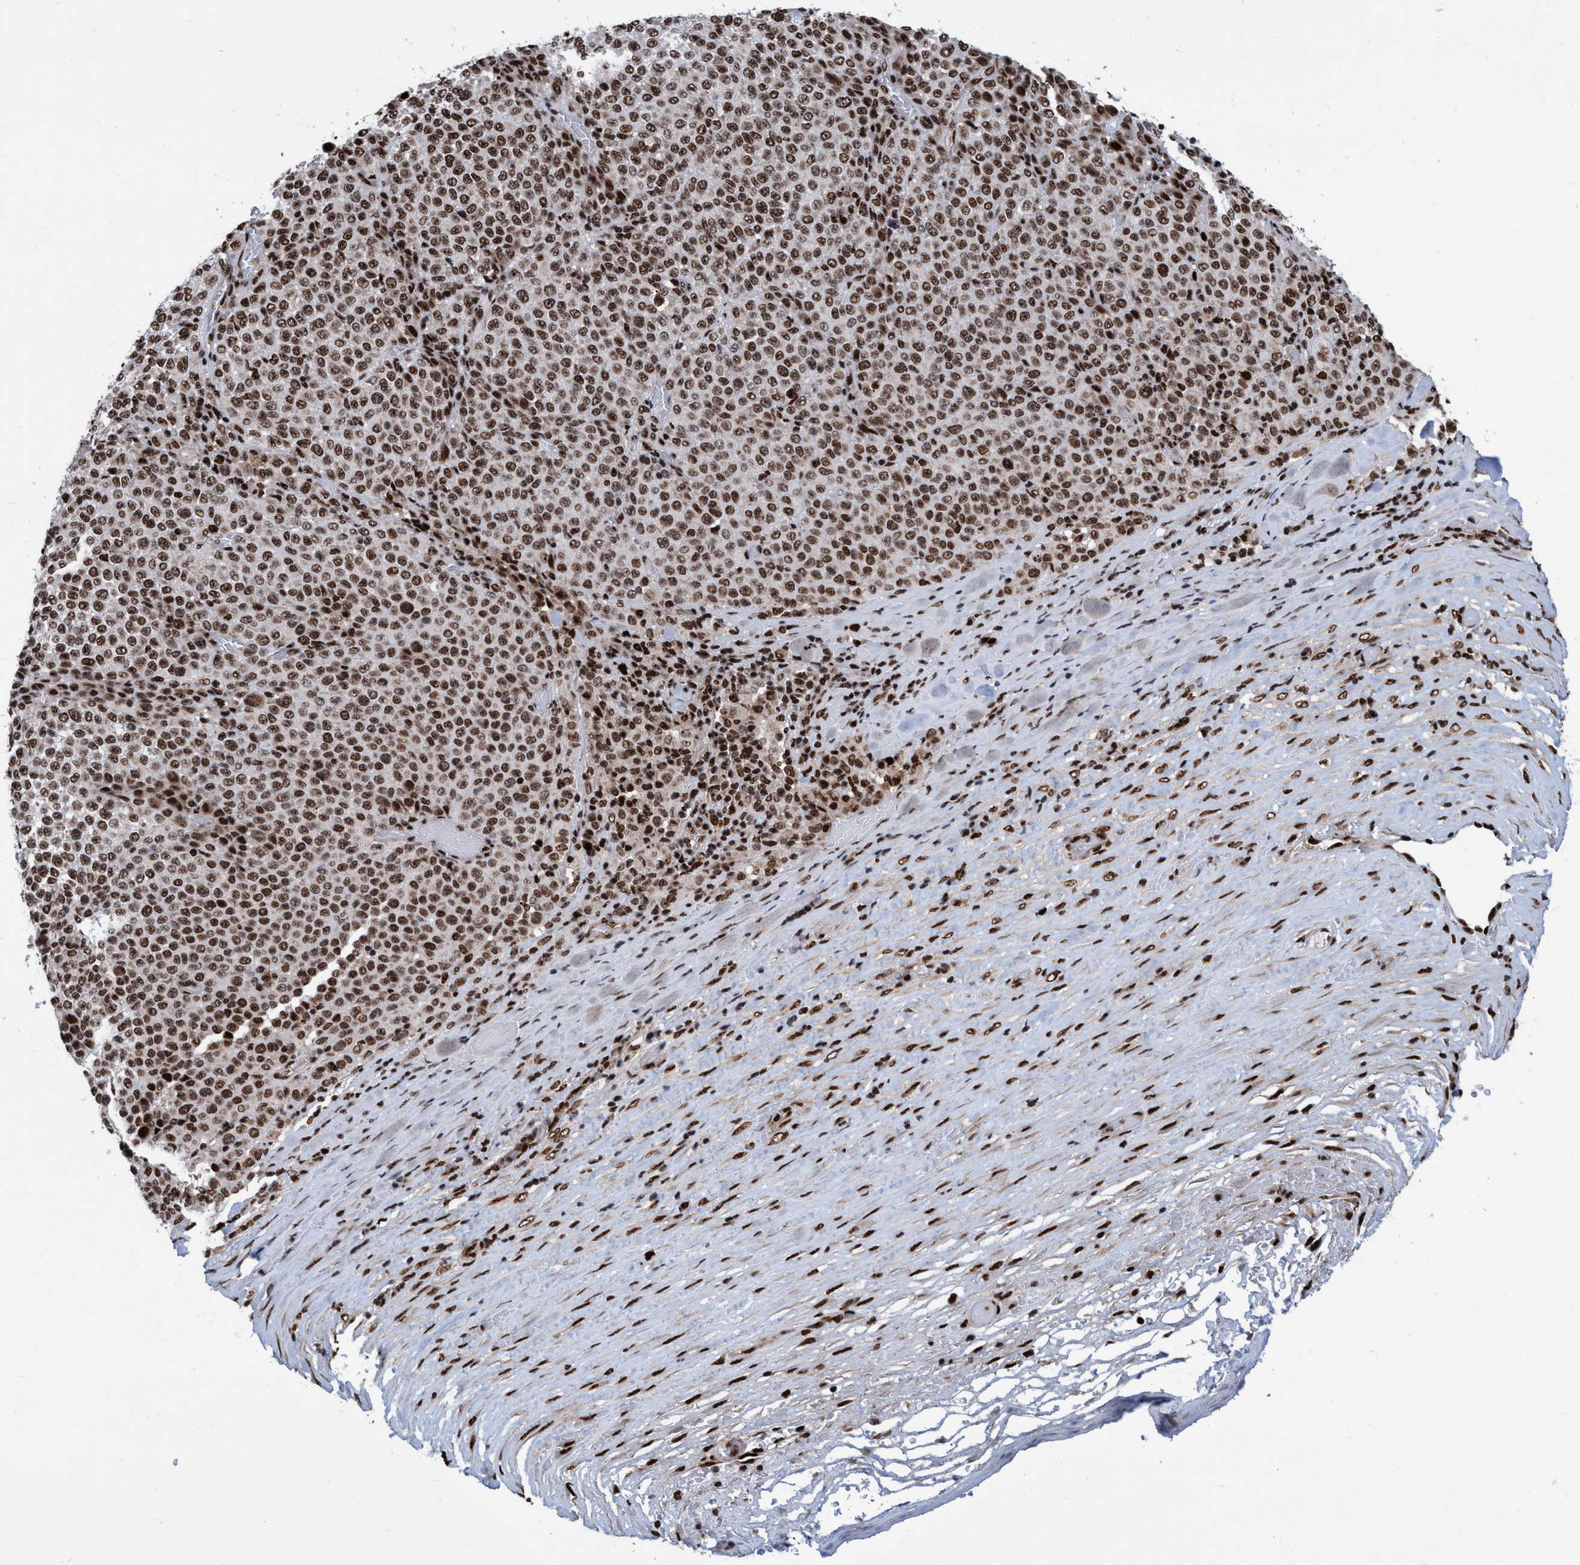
{"staining": {"intensity": "moderate", "quantity": ">75%", "location": "nuclear"}, "tissue": "melanoma", "cell_type": "Tumor cells", "image_type": "cancer", "snomed": [{"axis": "morphology", "description": "Malignant melanoma, Metastatic site"}, {"axis": "topography", "description": "Pancreas"}], "caption": "High-power microscopy captured an immunohistochemistry (IHC) image of melanoma, revealing moderate nuclear staining in approximately >75% of tumor cells. (DAB IHC, brown staining for protein, blue staining for nuclei).", "gene": "TOPBP1", "patient": {"sex": "female", "age": 30}}